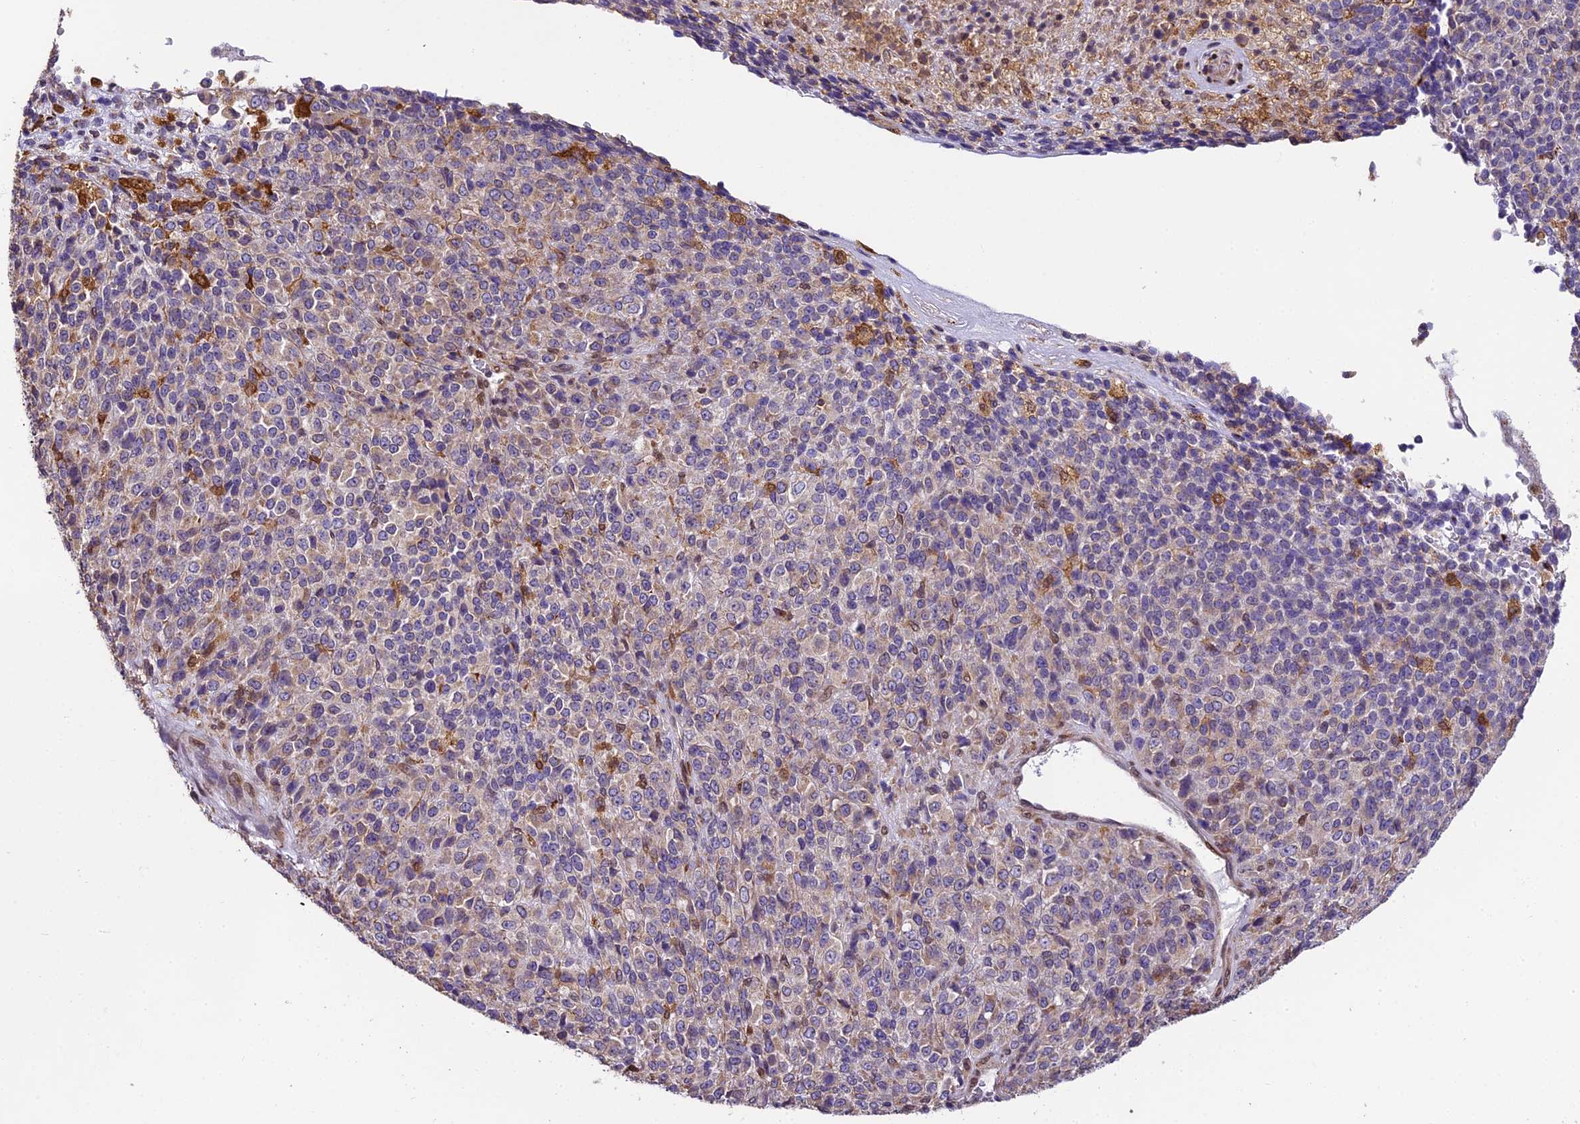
{"staining": {"intensity": "negative", "quantity": "none", "location": "none"}, "tissue": "melanoma", "cell_type": "Tumor cells", "image_type": "cancer", "snomed": [{"axis": "morphology", "description": "Malignant melanoma, Metastatic site"}, {"axis": "topography", "description": "Brain"}], "caption": "An immunohistochemistry (IHC) micrograph of malignant melanoma (metastatic site) is shown. There is no staining in tumor cells of malignant melanoma (metastatic site). (DAB immunohistochemistry (IHC) with hematoxylin counter stain).", "gene": "TRIM22", "patient": {"sex": "female", "age": 56}}